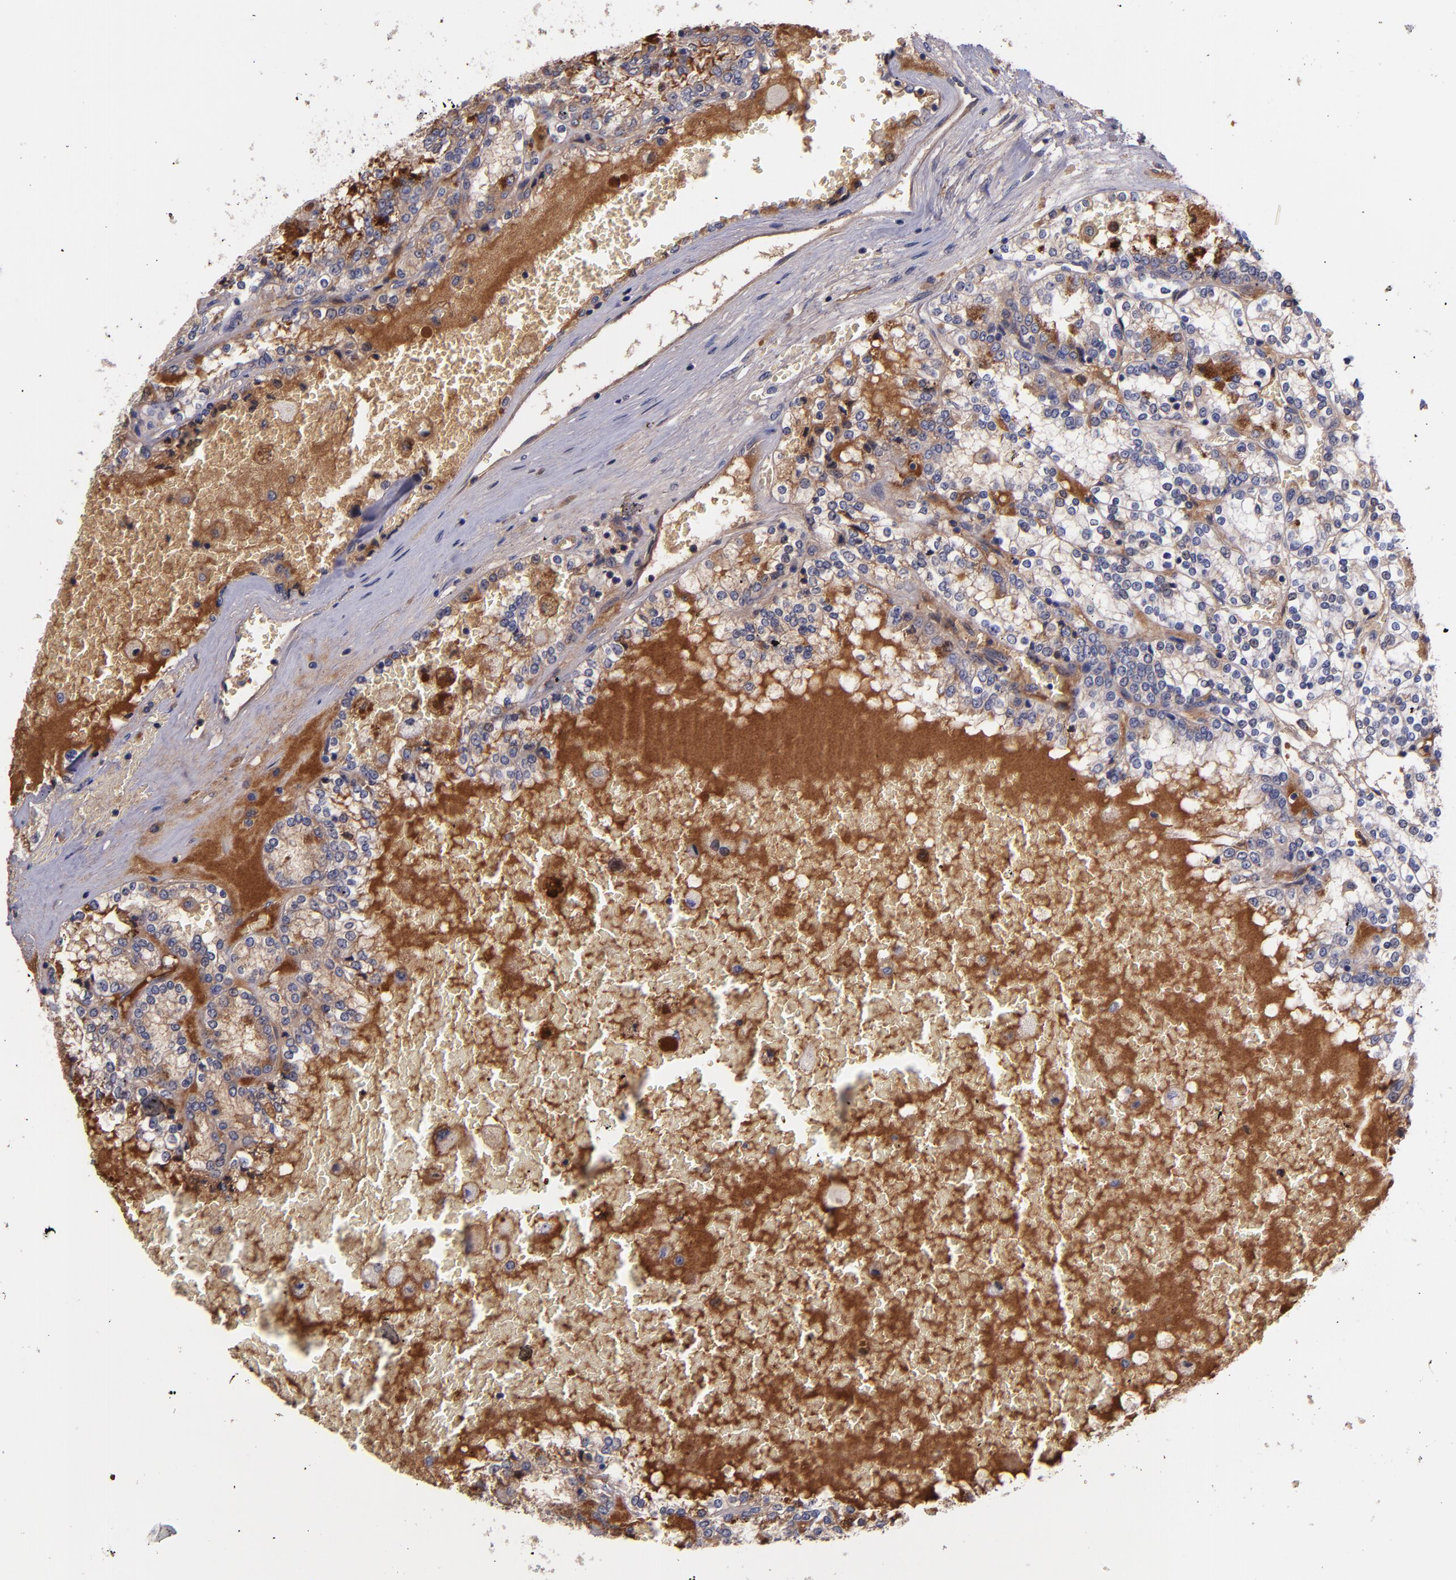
{"staining": {"intensity": "moderate", "quantity": ">75%", "location": "cytoplasmic/membranous"}, "tissue": "renal cancer", "cell_type": "Tumor cells", "image_type": "cancer", "snomed": [{"axis": "morphology", "description": "Adenocarcinoma, NOS"}, {"axis": "topography", "description": "Kidney"}], "caption": "A micrograph of human renal cancer stained for a protein exhibits moderate cytoplasmic/membranous brown staining in tumor cells. The staining was performed using DAB (3,3'-diaminobenzidine), with brown indicating positive protein expression. Nuclei are stained blue with hematoxylin.", "gene": "RBP4", "patient": {"sex": "female", "age": 56}}